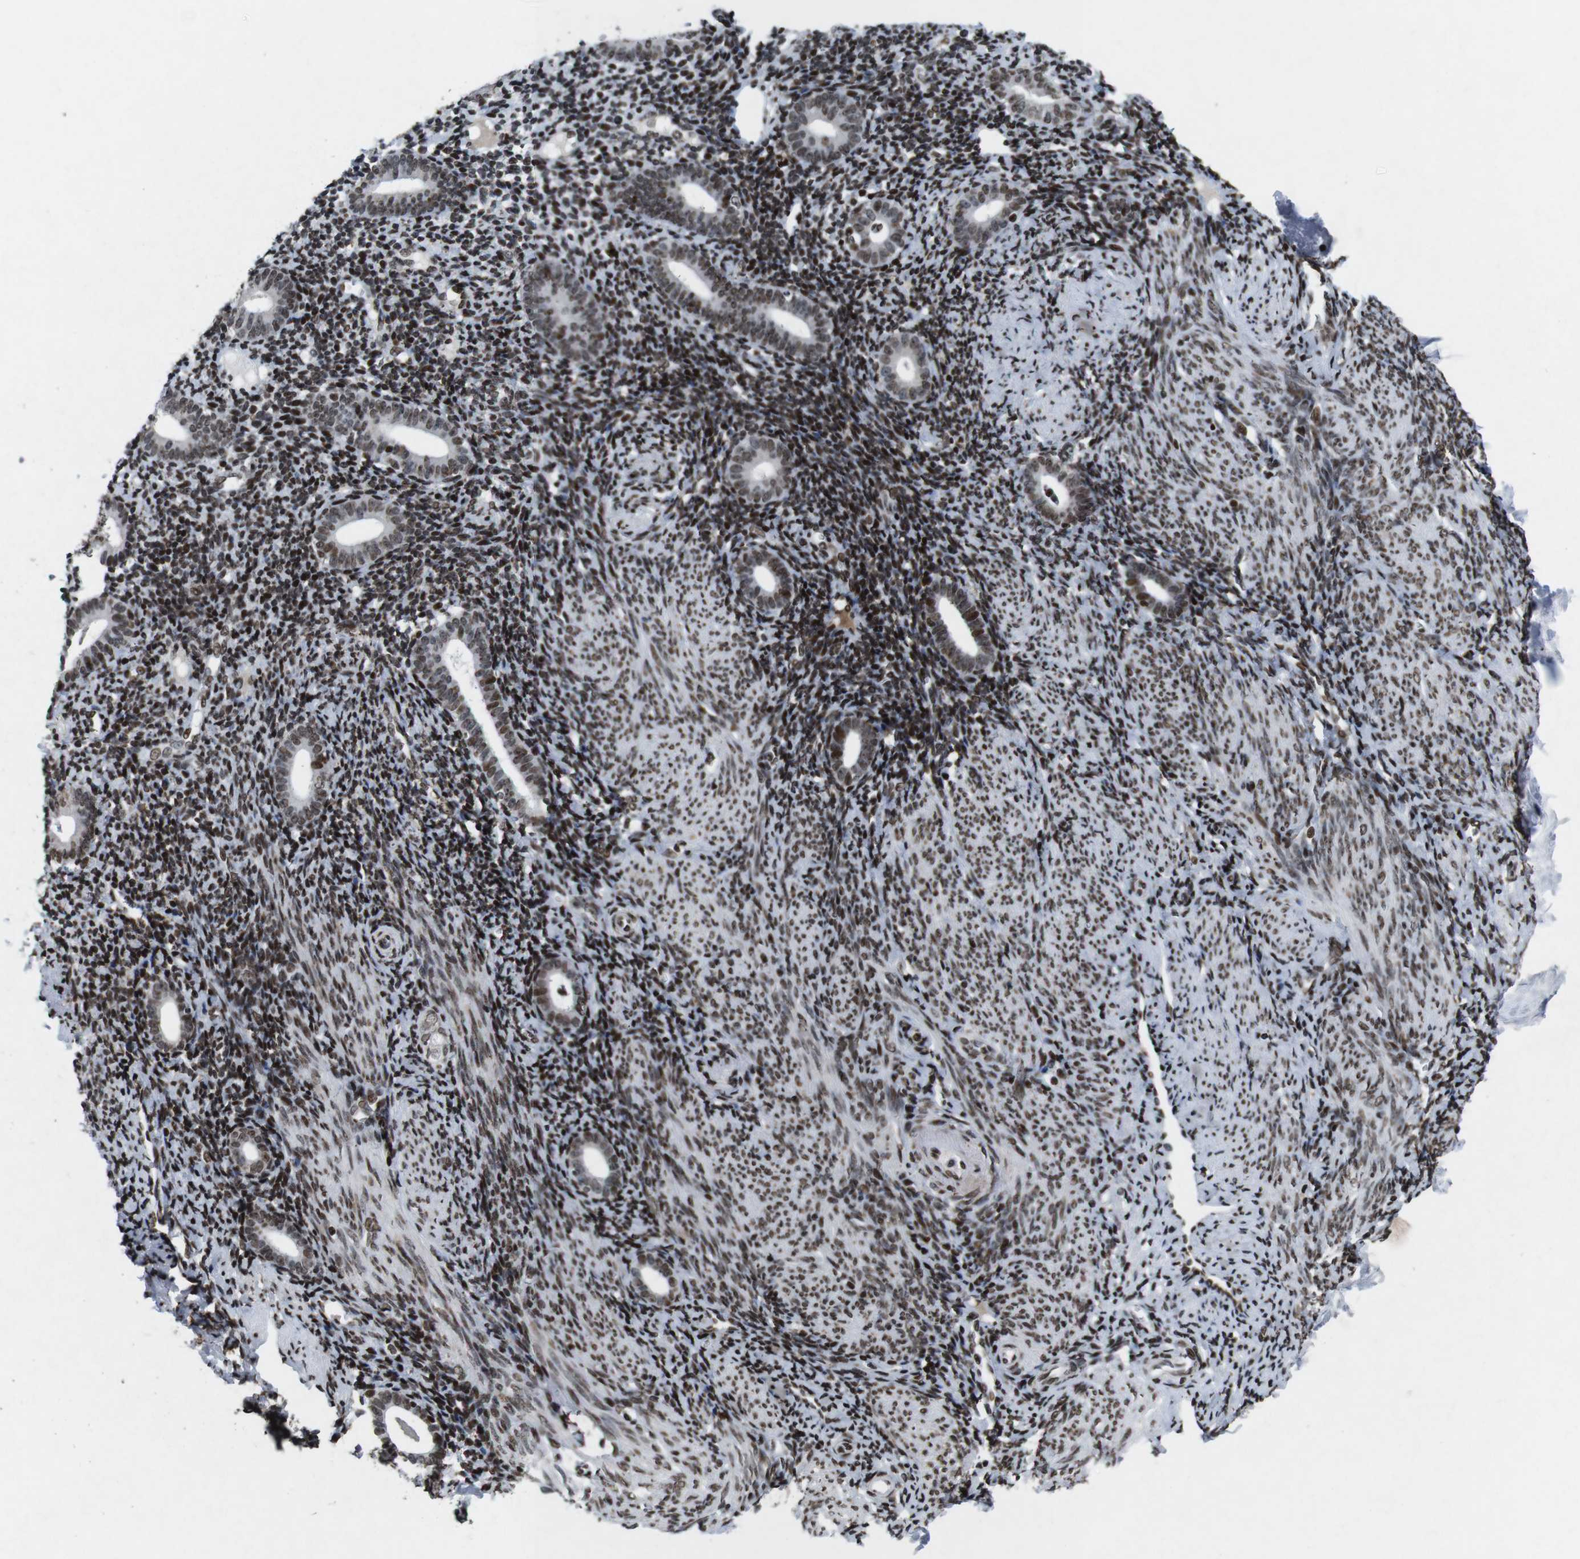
{"staining": {"intensity": "strong", "quantity": ">75%", "location": "nuclear"}, "tissue": "endometrium", "cell_type": "Cells in endometrial stroma", "image_type": "normal", "snomed": [{"axis": "morphology", "description": "Normal tissue, NOS"}, {"axis": "topography", "description": "Endometrium"}], "caption": "Strong nuclear staining is appreciated in approximately >75% of cells in endometrial stroma in unremarkable endometrium.", "gene": "MAGEH1", "patient": {"sex": "female", "age": 50}}